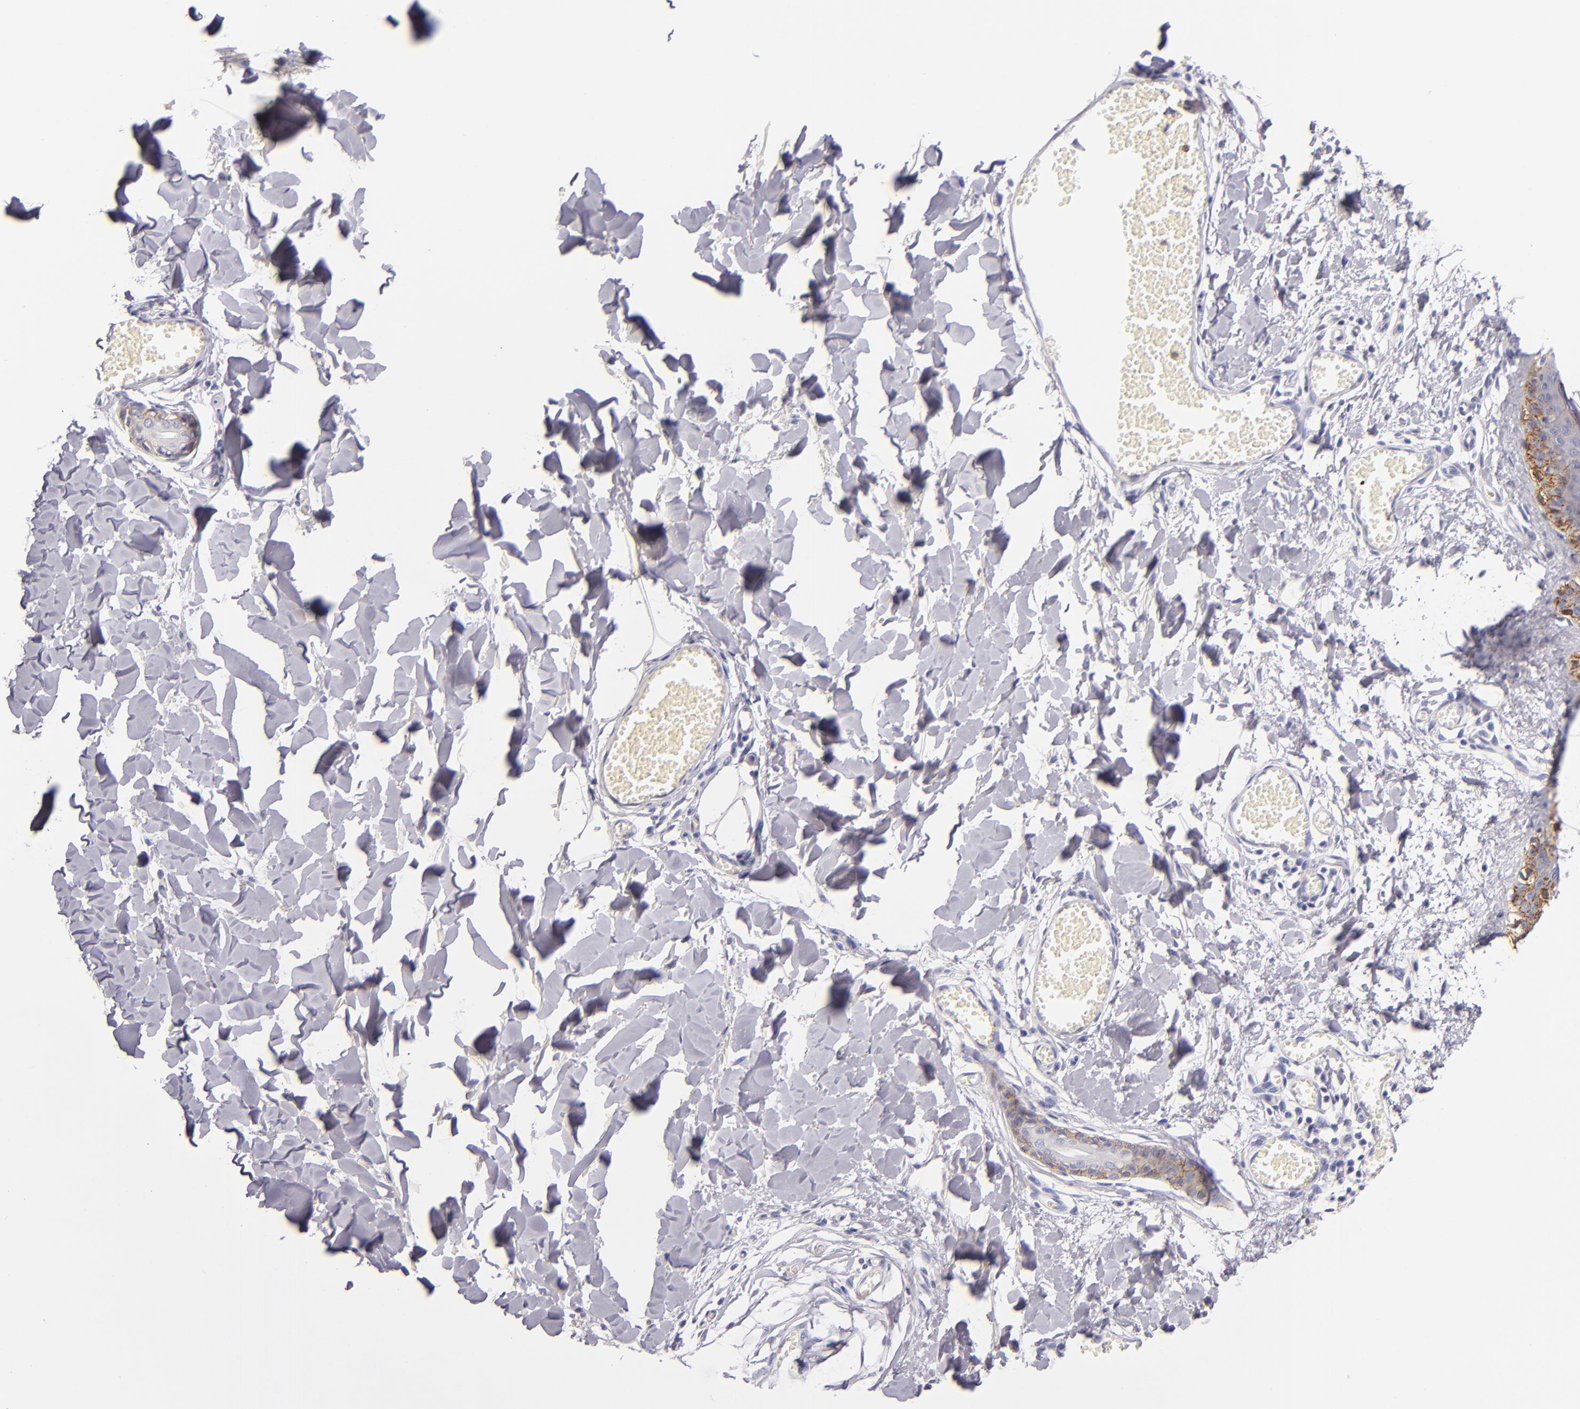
{"staining": {"intensity": "negative", "quantity": "none", "location": "none"}, "tissue": "skin", "cell_type": "Fibroblasts", "image_type": "normal", "snomed": [{"axis": "morphology", "description": "Normal tissue, NOS"}, {"axis": "morphology", "description": "Sarcoma, NOS"}, {"axis": "topography", "description": "Skin"}, {"axis": "topography", "description": "Soft tissue"}], "caption": "A photomicrograph of human skin is negative for staining in fibroblasts. The staining was performed using DAB (3,3'-diaminobenzidine) to visualize the protein expression in brown, while the nuclei were stained in blue with hematoxylin (Magnification: 20x).", "gene": "CDH3", "patient": {"sex": "female", "age": 51}}